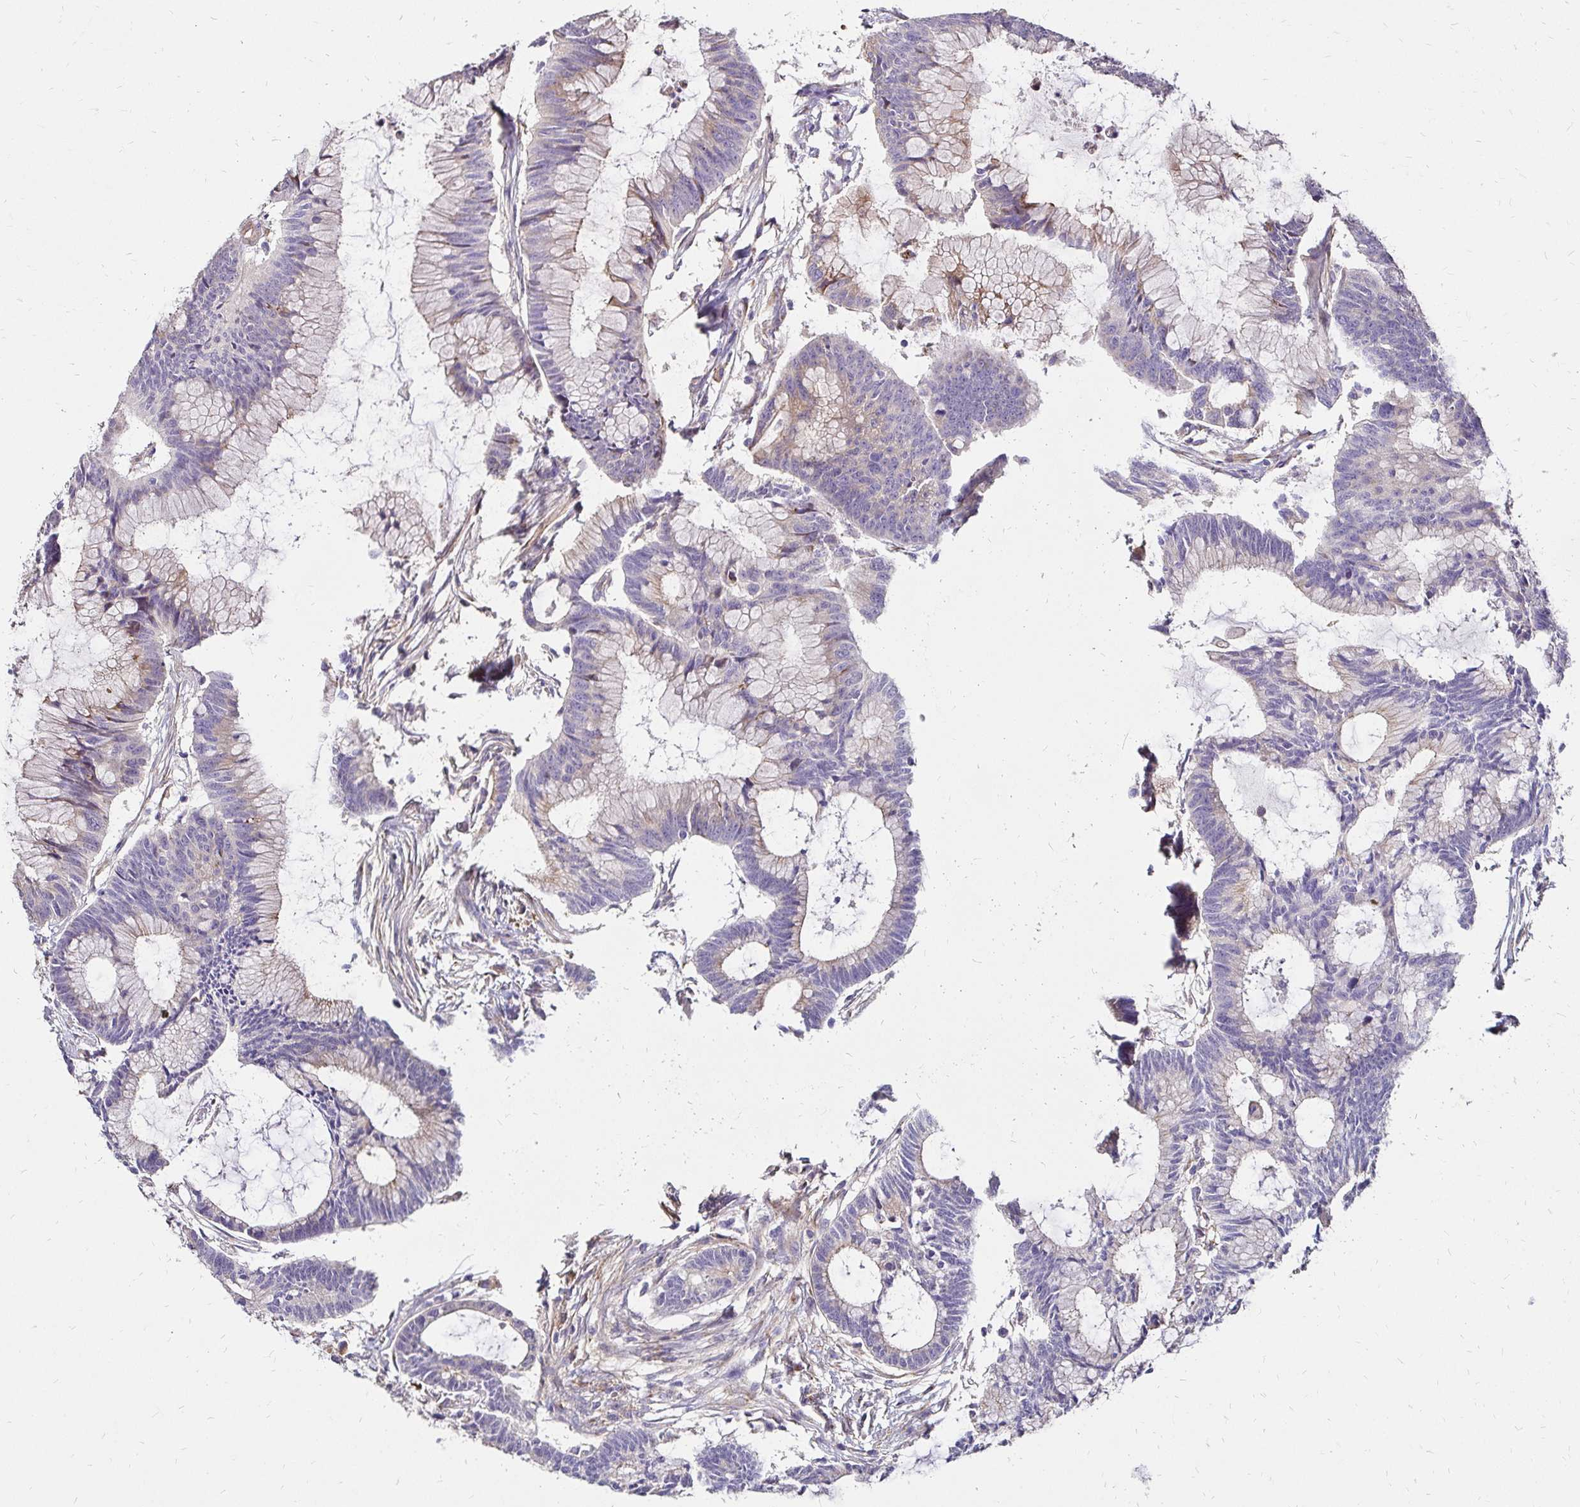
{"staining": {"intensity": "weak", "quantity": "<25%", "location": "cytoplasmic/membranous"}, "tissue": "colorectal cancer", "cell_type": "Tumor cells", "image_type": "cancer", "snomed": [{"axis": "morphology", "description": "Adenocarcinoma, NOS"}, {"axis": "topography", "description": "Colon"}], "caption": "Colorectal adenocarcinoma stained for a protein using immunohistochemistry exhibits no staining tumor cells.", "gene": "PRIMA1", "patient": {"sex": "female", "age": 78}}